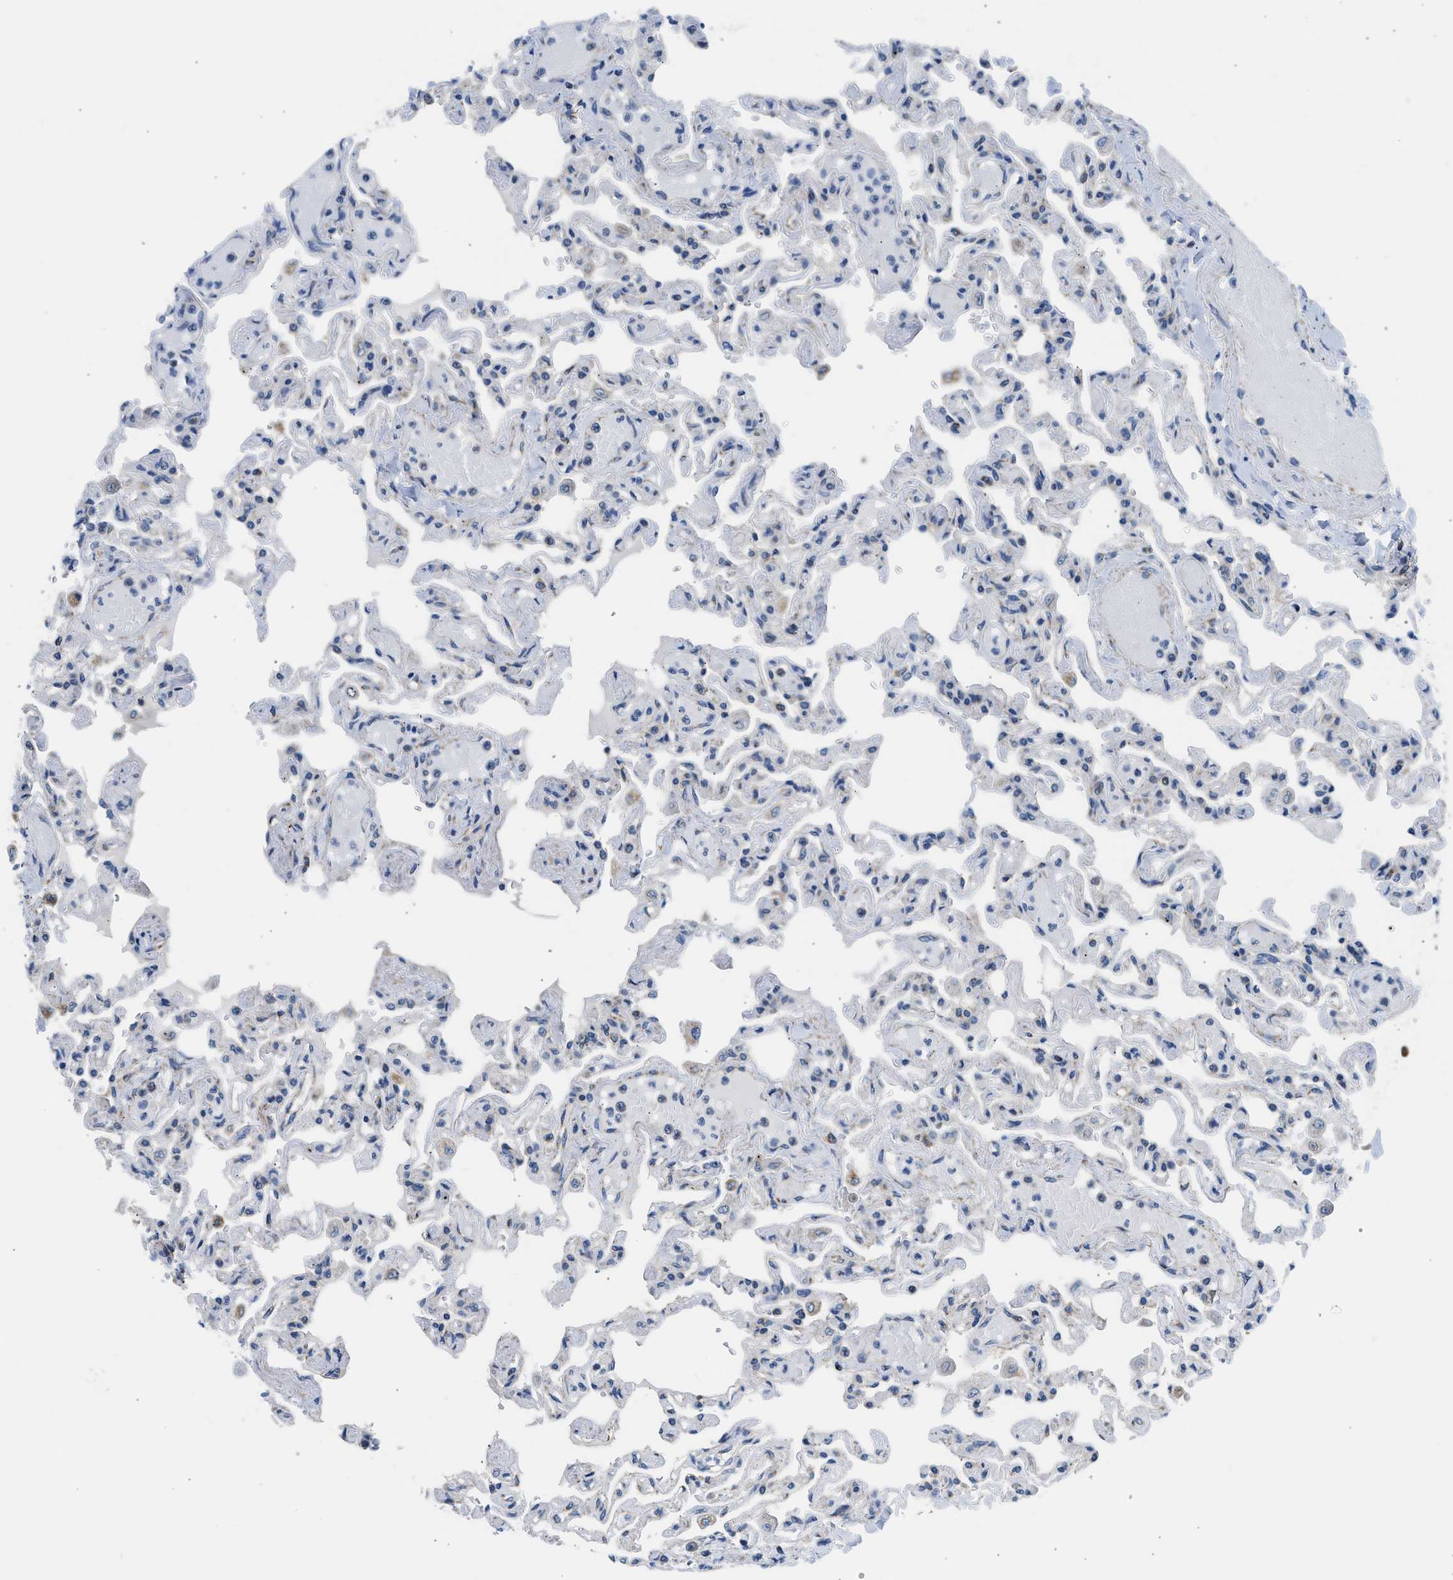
{"staining": {"intensity": "moderate", "quantity": "<25%", "location": "cytoplasmic/membranous"}, "tissue": "lung", "cell_type": "Alveolar cells", "image_type": "normal", "snomed": [{"axis": "morphology", "description": "Normal tissue, NOS"}, {"axis": "topography", "description": "Lung"}], "caption": "IHC histopathology image of benign lung: human lung stained using immunohistochemistry shows low levels of moderate protein expression localized specifically in the cytoplasmic/membranous of alveolar cells, appearing as a cytoplasmic/membranous brown color.", "gene": "CAMKK2", "patient": {"sex": "male", "age": 21}}